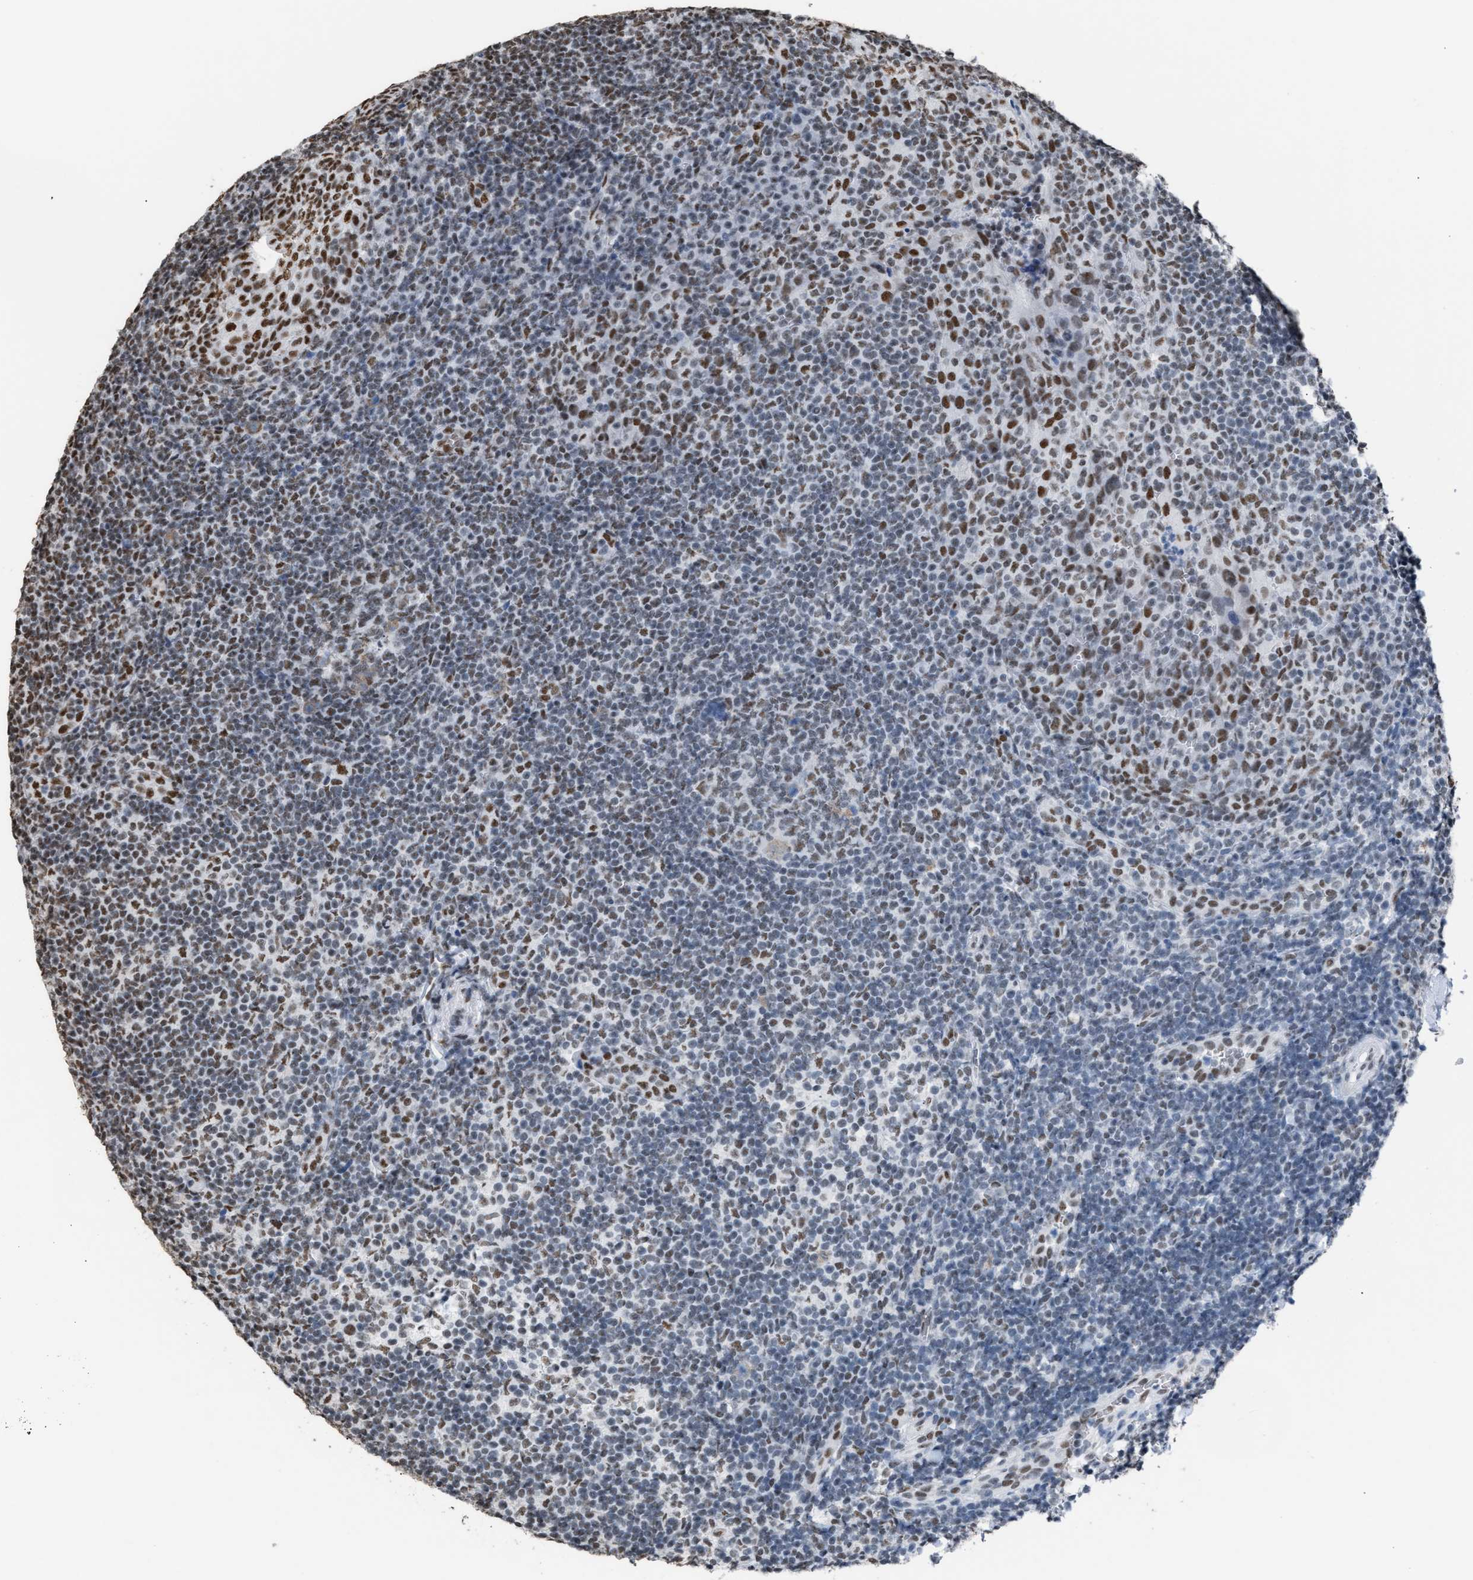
{"staining": {"intensity": "moderate", "quantity": "<25%", "location": "nuclear"}, "tissue": "tonsil", "cell_type": "Germinal center cells", "image_type": "normal", "snomed": [{"axis": "morphology", "description": "Normal tissue, NOS"}, {"axis": "topography", "description": "Tonsil"}], "caption": "High-magnification brightfield microscopy of unremarkable tonsil stained with DAB (brown) and counterstained with hematoxylin (blue). germinal center cells exhibit moderate nuclear positivity is seen in about<25% of cells.", "gene": "CCAR2", "patient": {"sex": "male", "age": 37}}